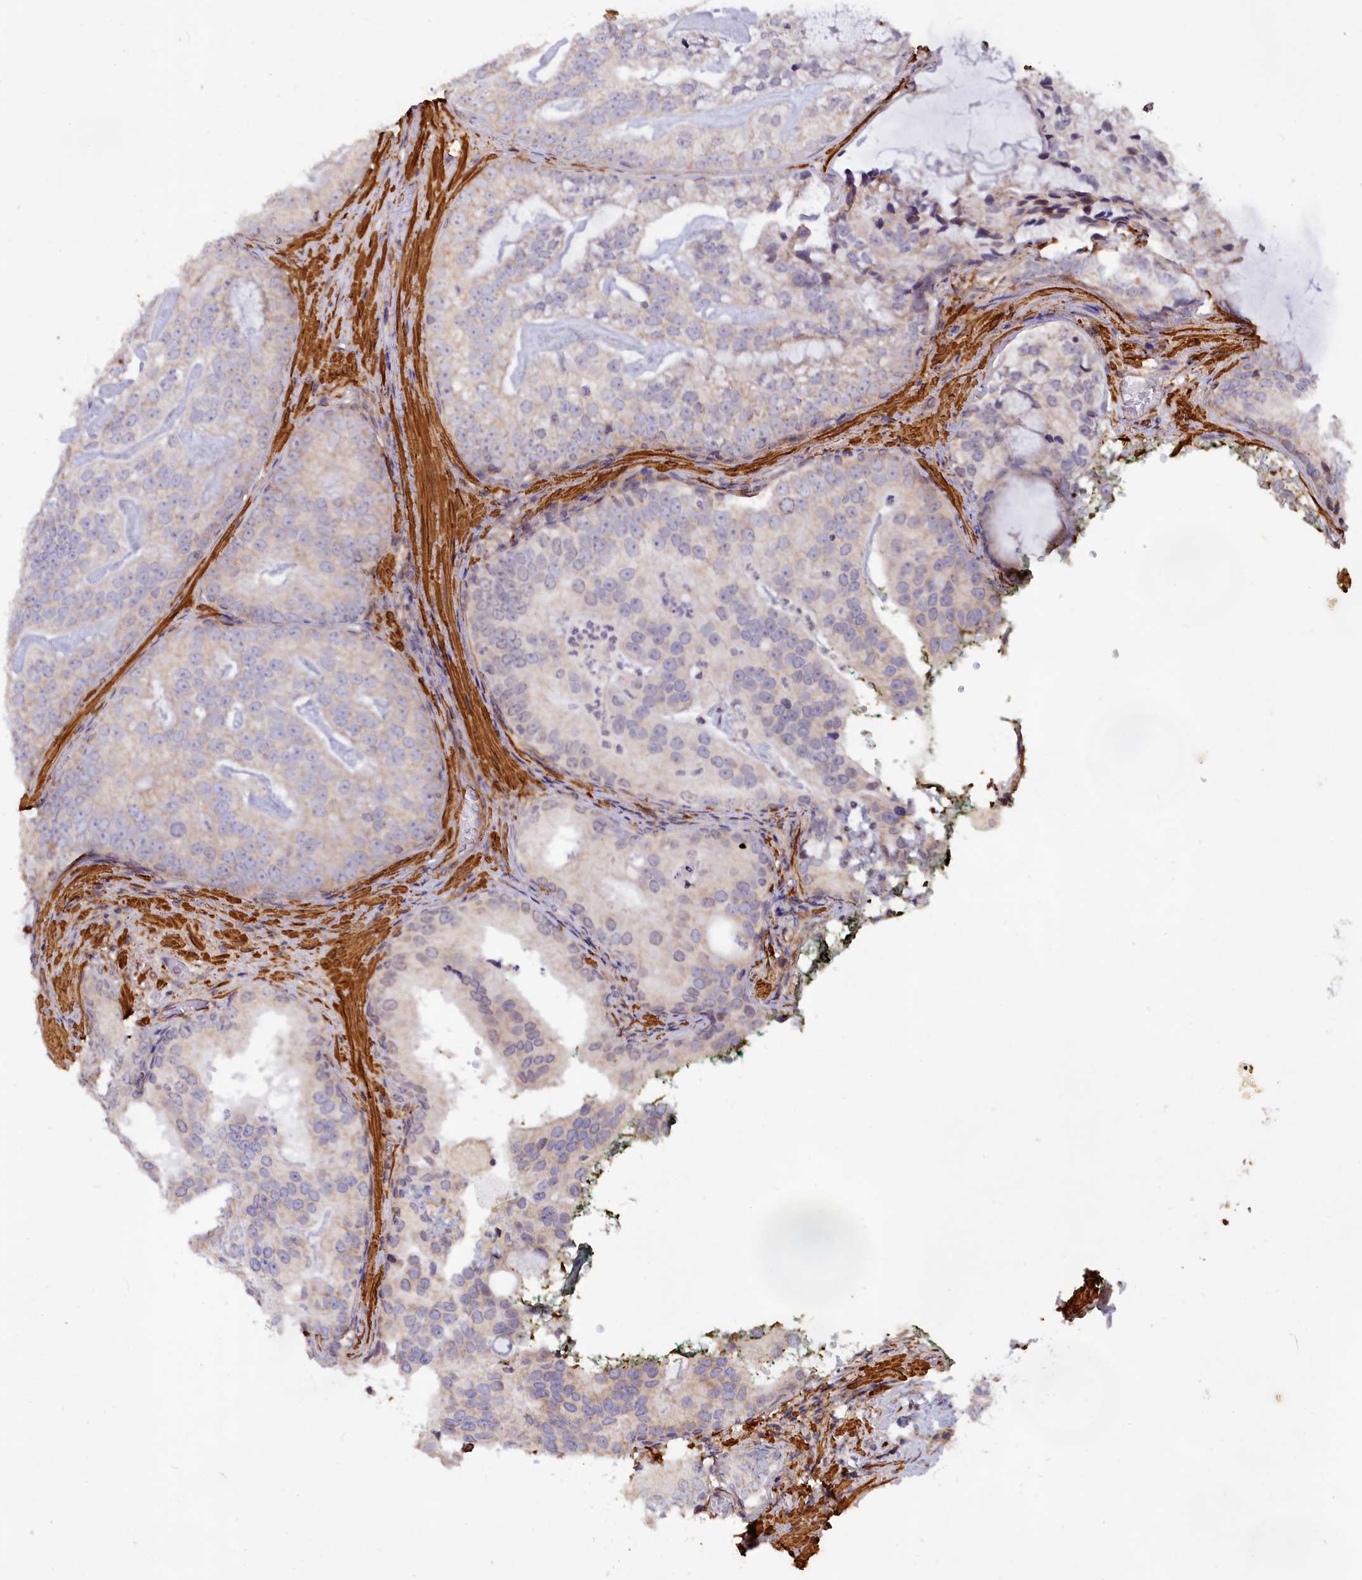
{"staining": {"intensity": "weak", "quantity": "<25%", "location": "cytoplasmic/membranous"}, "tissue": "prostate cancer", "cell_type": "Tumor cells", "image_type": "cancer", "snomed": [{"axis": "morphology", "description": "Adenocarcinoma, Low grade"}, {"axis": "topography", "description": "Prostate"}], "caption": "A micrograph of human prostate cancer (low-grade adenocarcinoma) is negative for staining in tumor cells. (DAB (3,3'-diaminobenzidine) IHC, high magnification).", "gene": "CCDC154", "patient": {"sex": "male", "age": 71}}